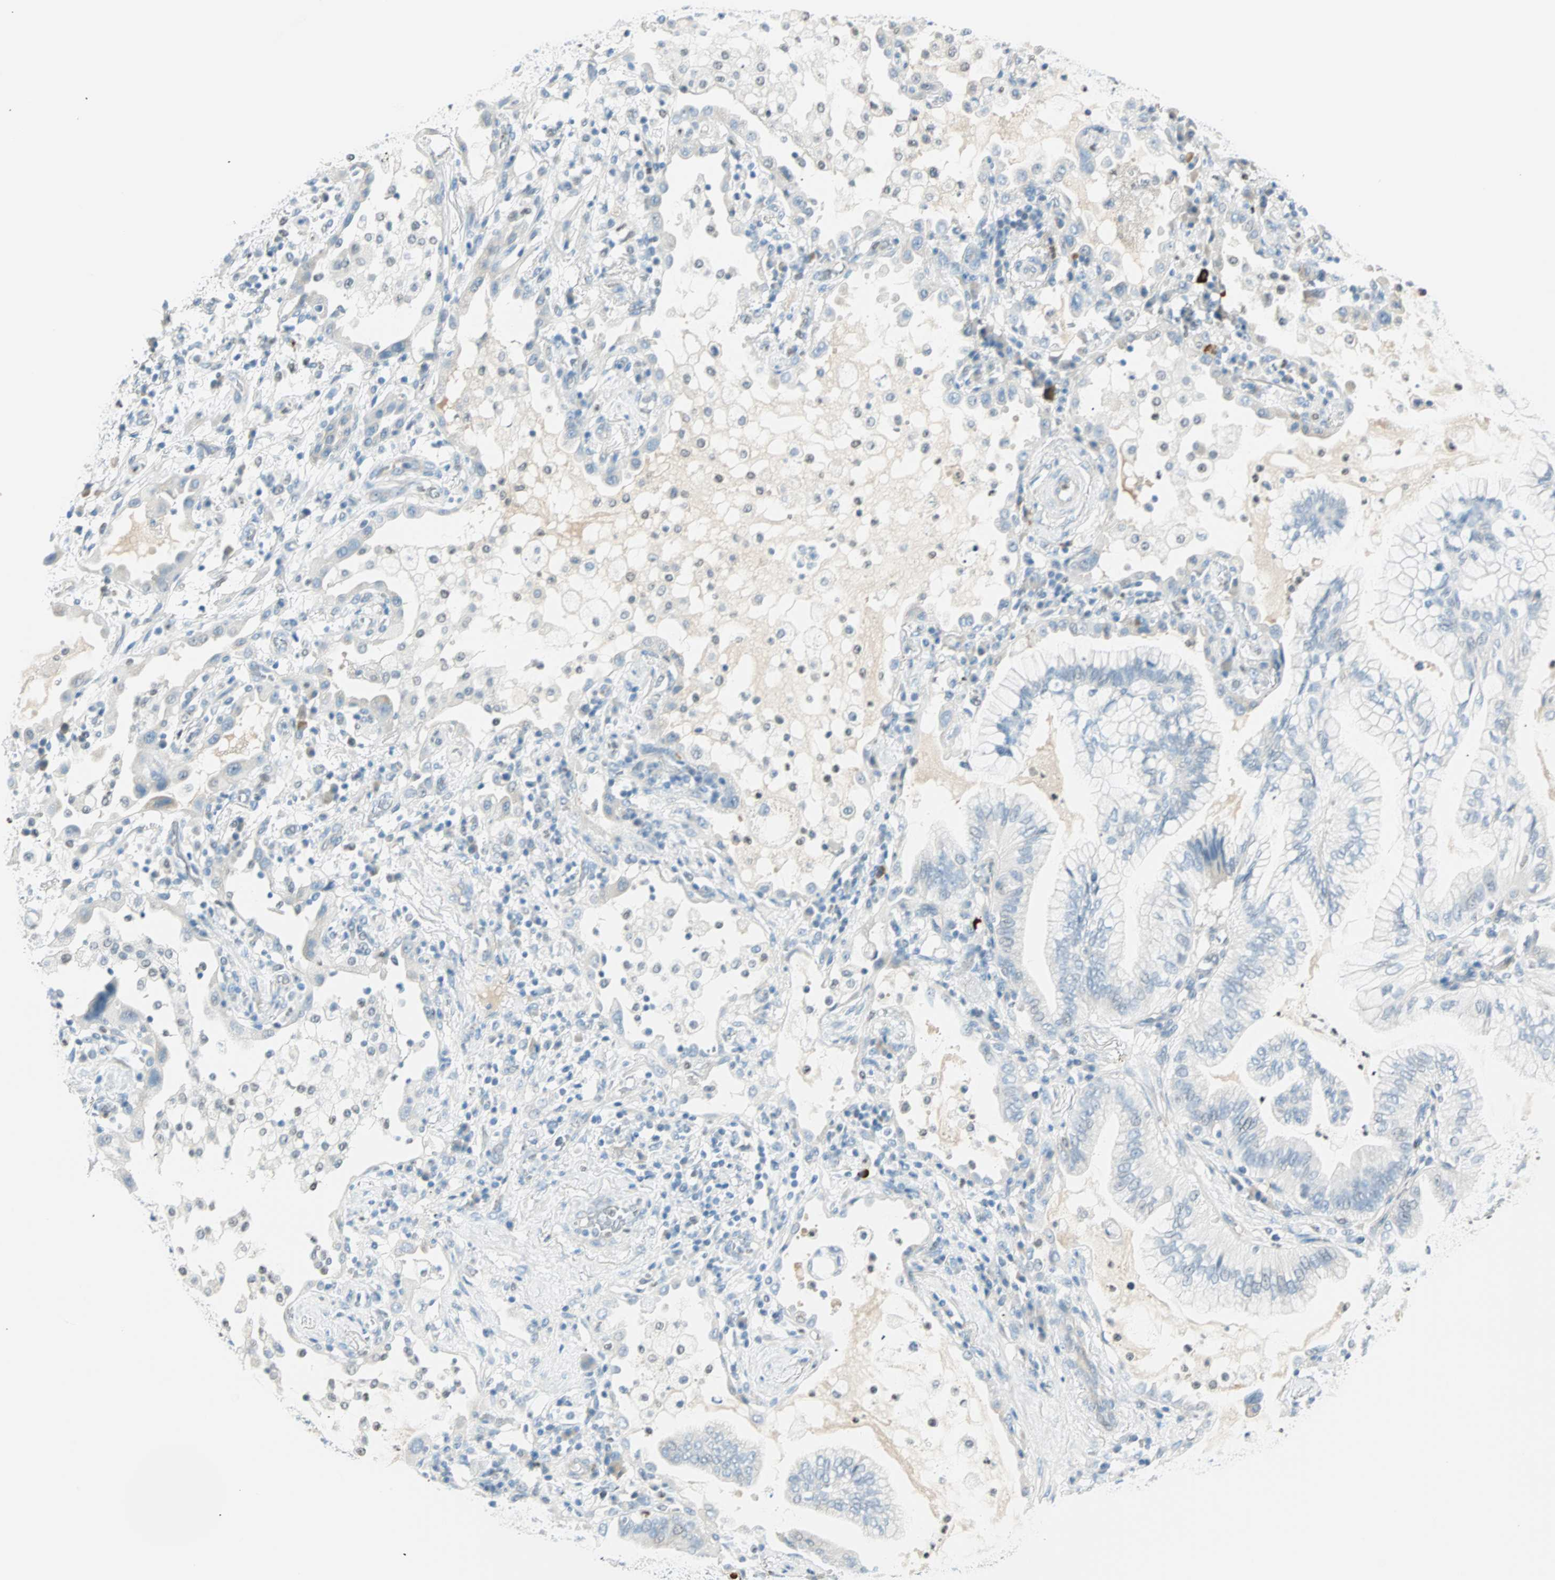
{"staining": {"intensity": "negative", "quantity": "none", "location": "none"}, "tissue": "lung cancer", "cell_type": "Tumor cells", "image_type": "cancer", "snomed": [{"axis": "morphology", "description": "Normal tissue, NOS"}, {"axis": "morphology", "description": "Adenocarcinoma, NOS"}, {"axis": "topography", "description": "Bronchus"}, {"axis": "topography", "description": "Lung"}], "caption": "IHC photomicrograph of neoplastic tissue: lung adenocarcinoma stained with DAB displays no significant protein expression in tumor cells. (DAB (3,3'-diaminobenzidine) immunohistochemistry (IHC), high magnification).", "gene": "MLLT10", "patient": {"sex": "female", "age": 70}}